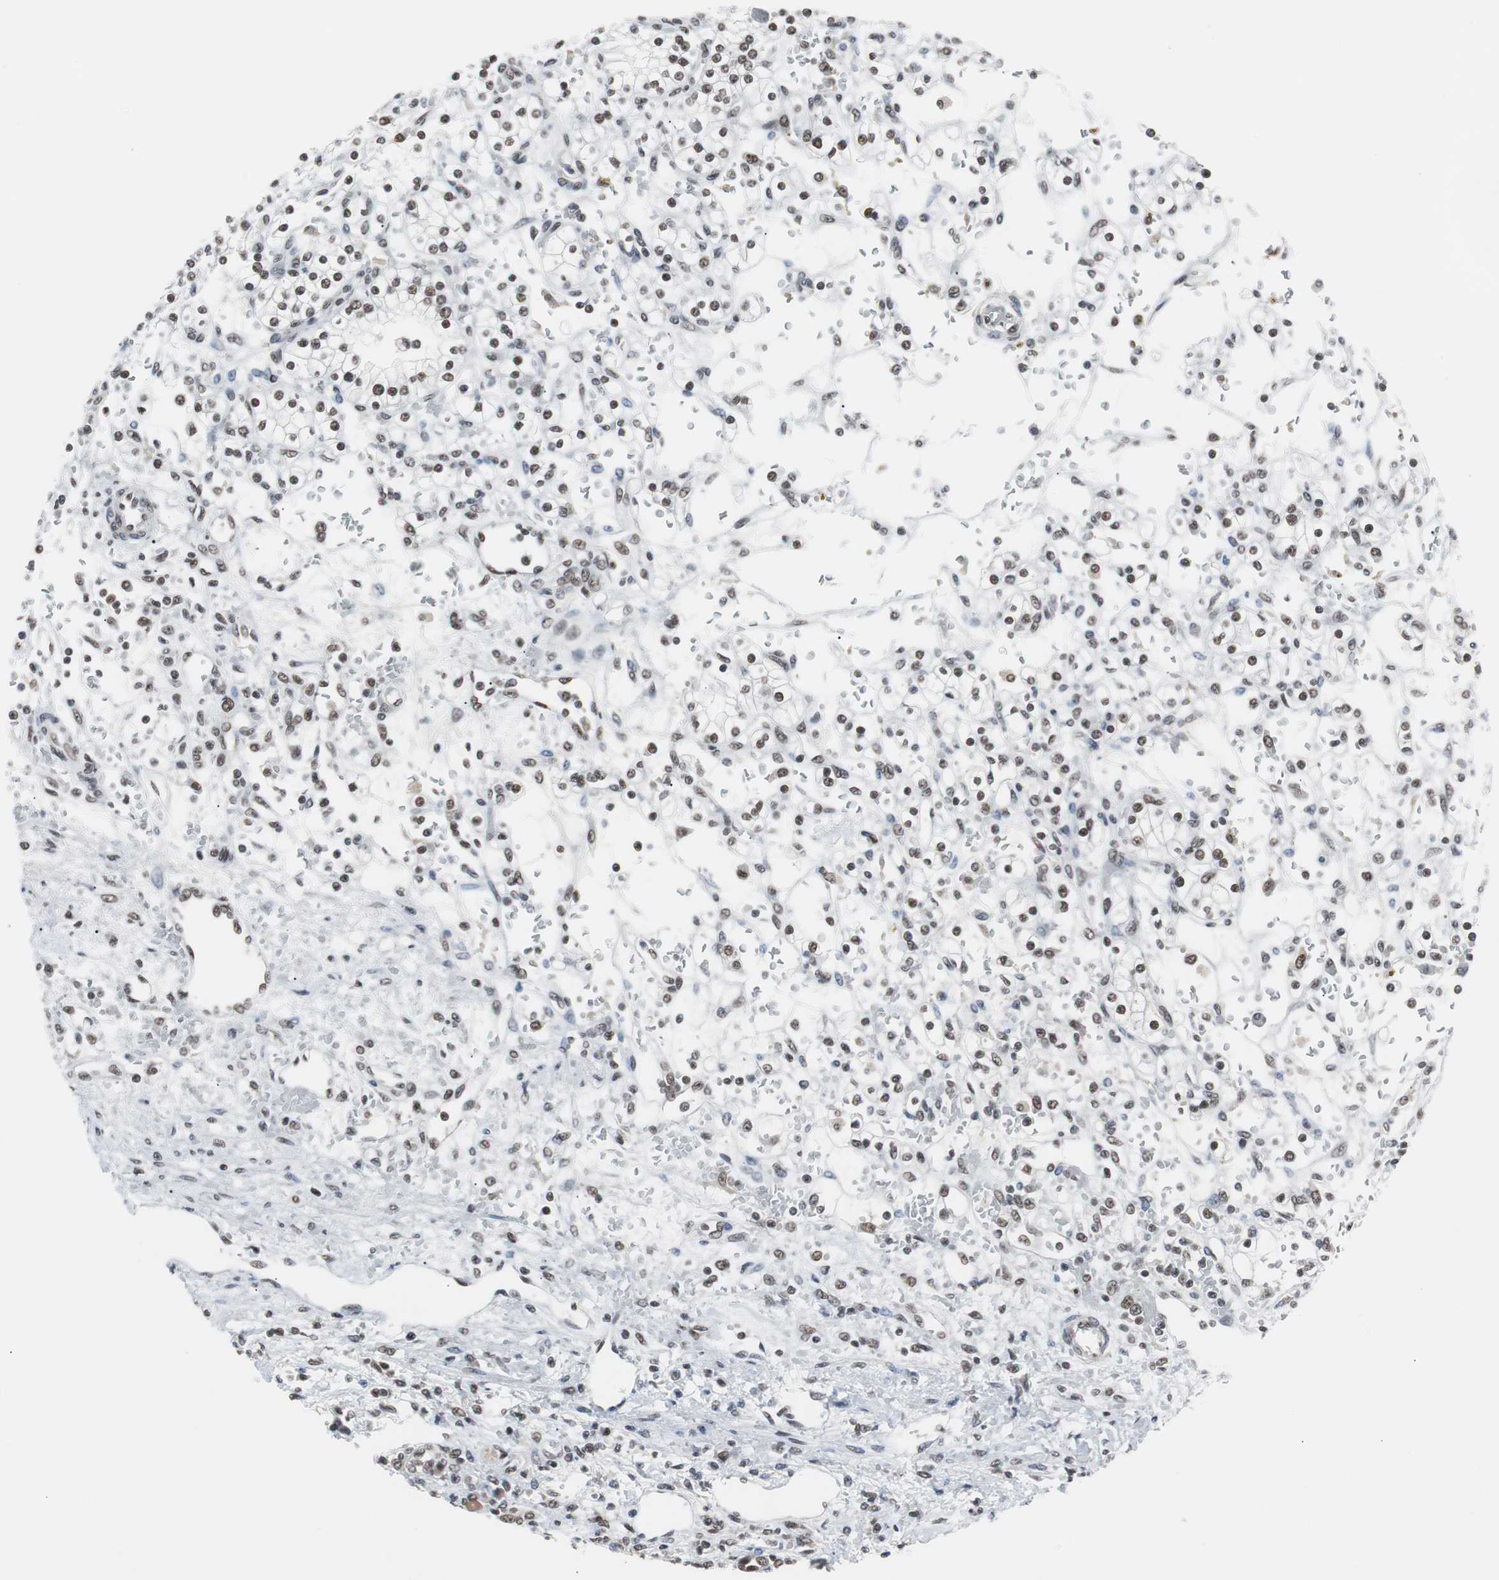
{"staining": {"intensity": "strong", "quantity": ">75%", "location": "nuclear"}, "tissue": "renal cancer", "cell_type": "Tumor cells", "image_type": "cancer", "snomed": [{"axis": "morphology", "description": "Normal tissue, NOS"}, {"axis": "morphology", "description": "Adenocarcinoma, NOS"}, {"axis": "topography", "description": "Kidney"}], "caption": "Approximately >75% of tumor cells in adenocarcinoma (renal) reveal strong nuclear protein positivity as visualized by brown immunohistochemical staining.", "gene": "TAF7", "patient": {"sex": "female", "age": 55}}